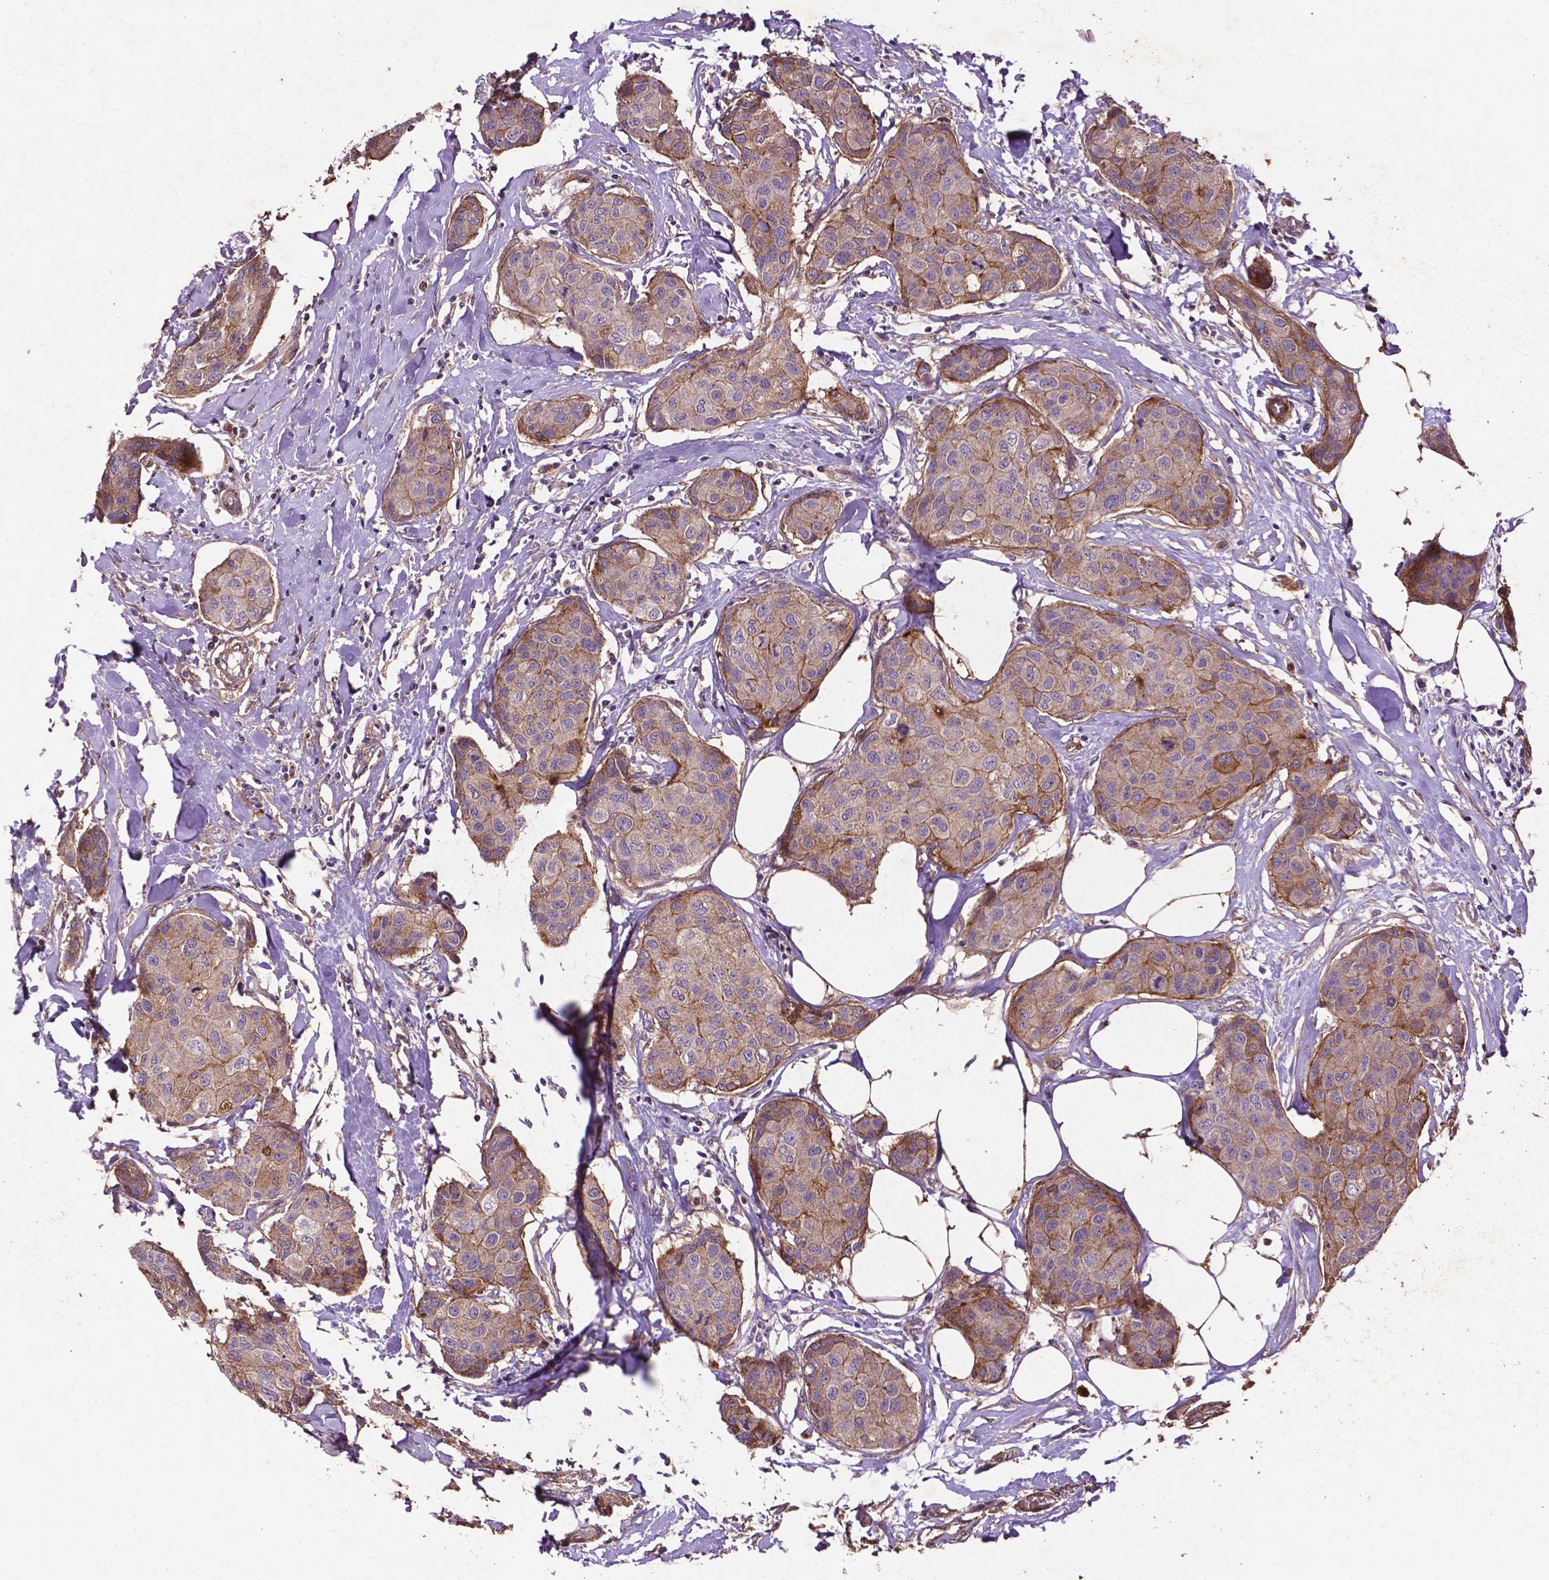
{"staining": {"intensity": "moderate", "quantity": "25%-75%", "location": "cytoplasmic/membranous"}, "tissue": "breast cancer", "cell_type": "Tumor cells", "image_type": "cancer", "snomed": [{"axis": "morphology", "description": "Duct carcinoma"}, {"axis": "topography", "description": "Breast"}], "caption": "An immunohistochemistry image of neoplastic tissue is shown. Protein staining in brown highlights moderate cytoplasmic/membranous positivity in breast invasive ductal carcinoma within tumor cells.", "gene": "RRAS", "patient": {"sex": "female", "age": 80}}